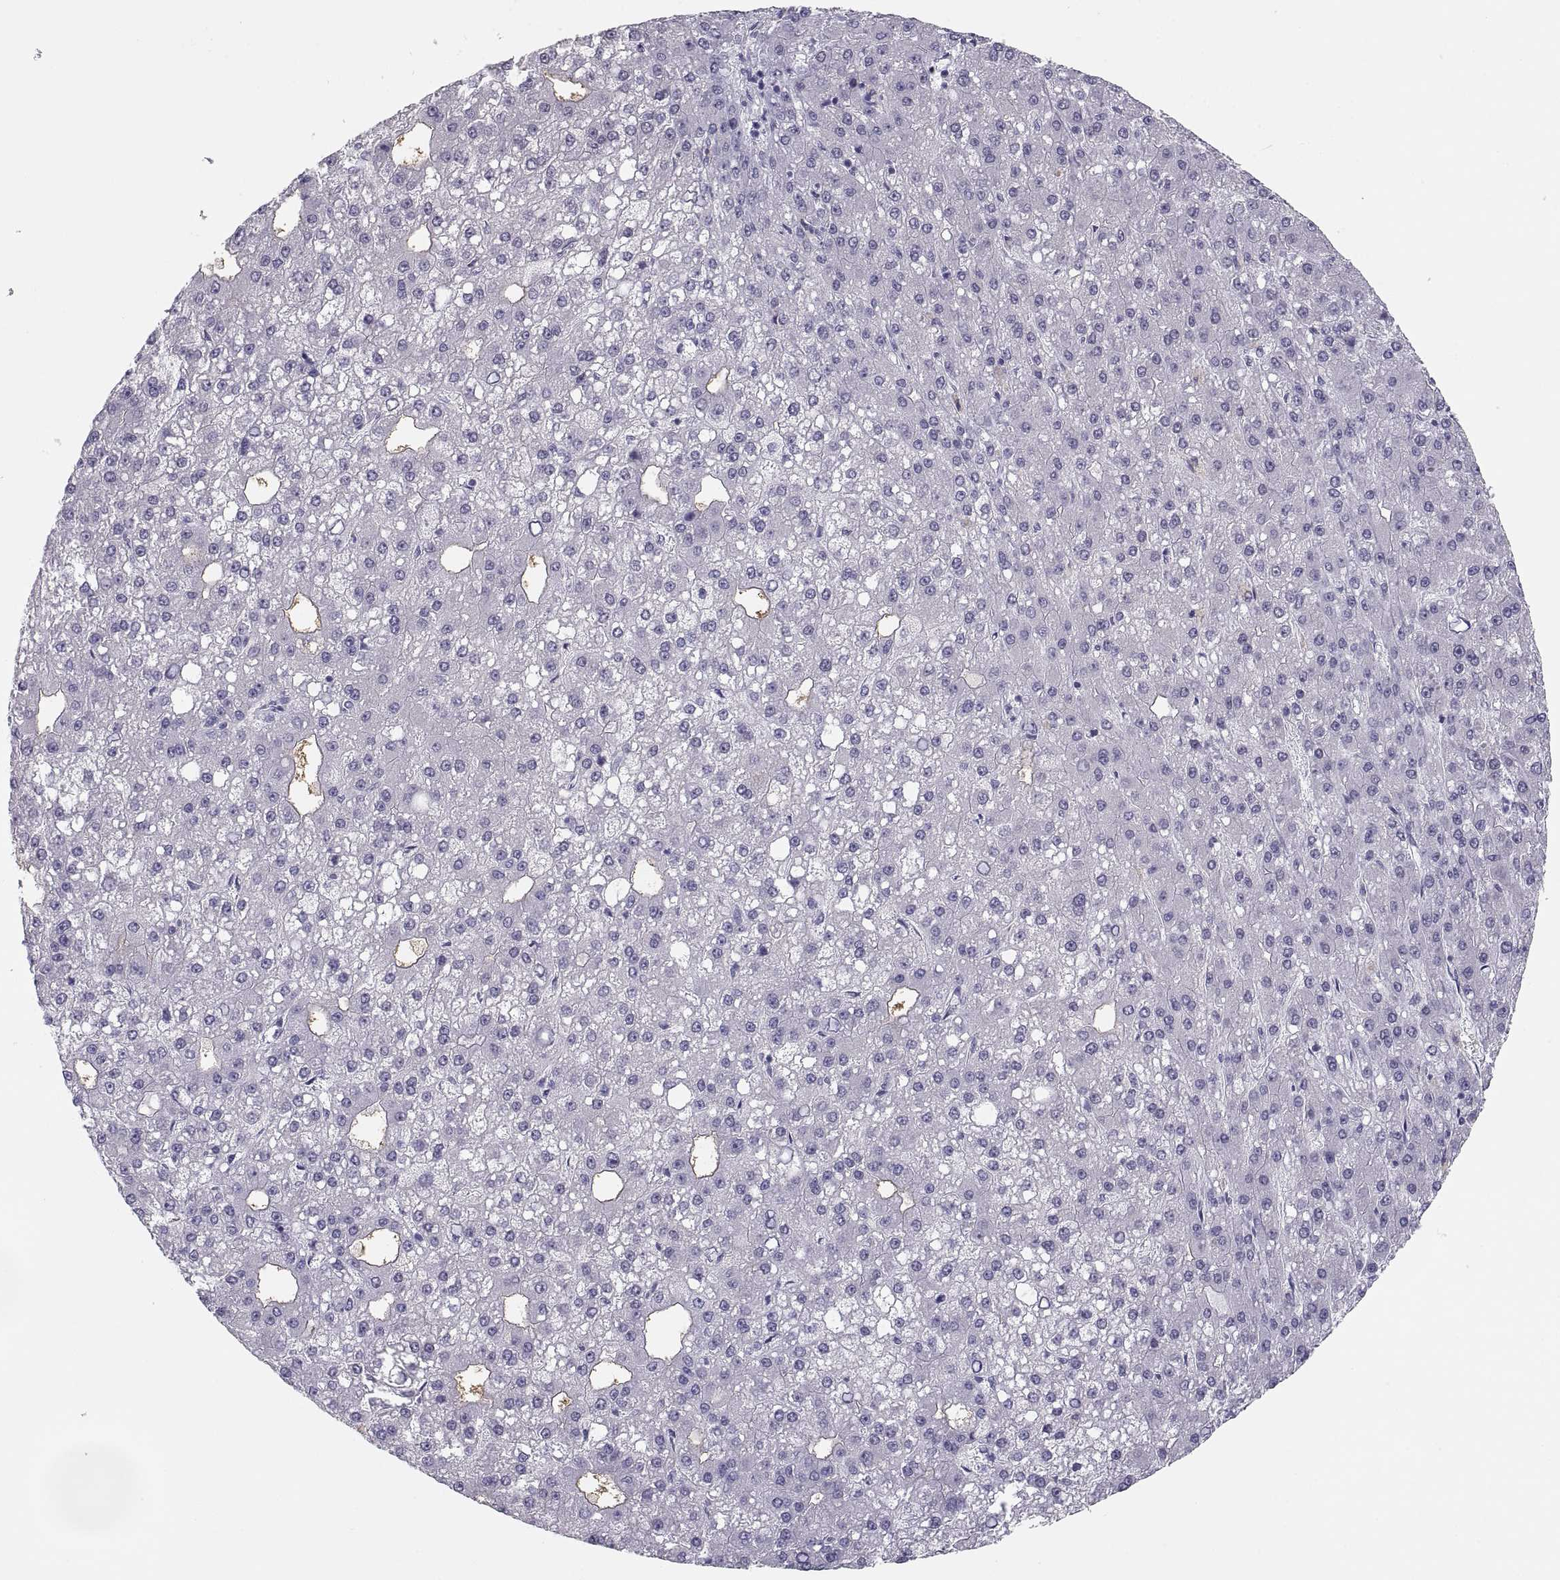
{"staining": {"intensity": "negative", "quantity": "none", "location": "none"}, "tissue": "liver cancer", "cell_type": "Tumor cells", "image_type": "cancer", "snomed": [{"axis": "morphology", "description": "Carcinoma, Hepatocellular, NOS"}, {"axis": "topography", "description": "Liver"}], "caption": "An immunohistochemistry (IHC) image of liver hepatocellular carcinoma is shown. There is no staining in tumor cells of liver hepatocellular carcinoma.", "gene": "MAGEB2", "patient": {"sex": "male", "age": 67}}